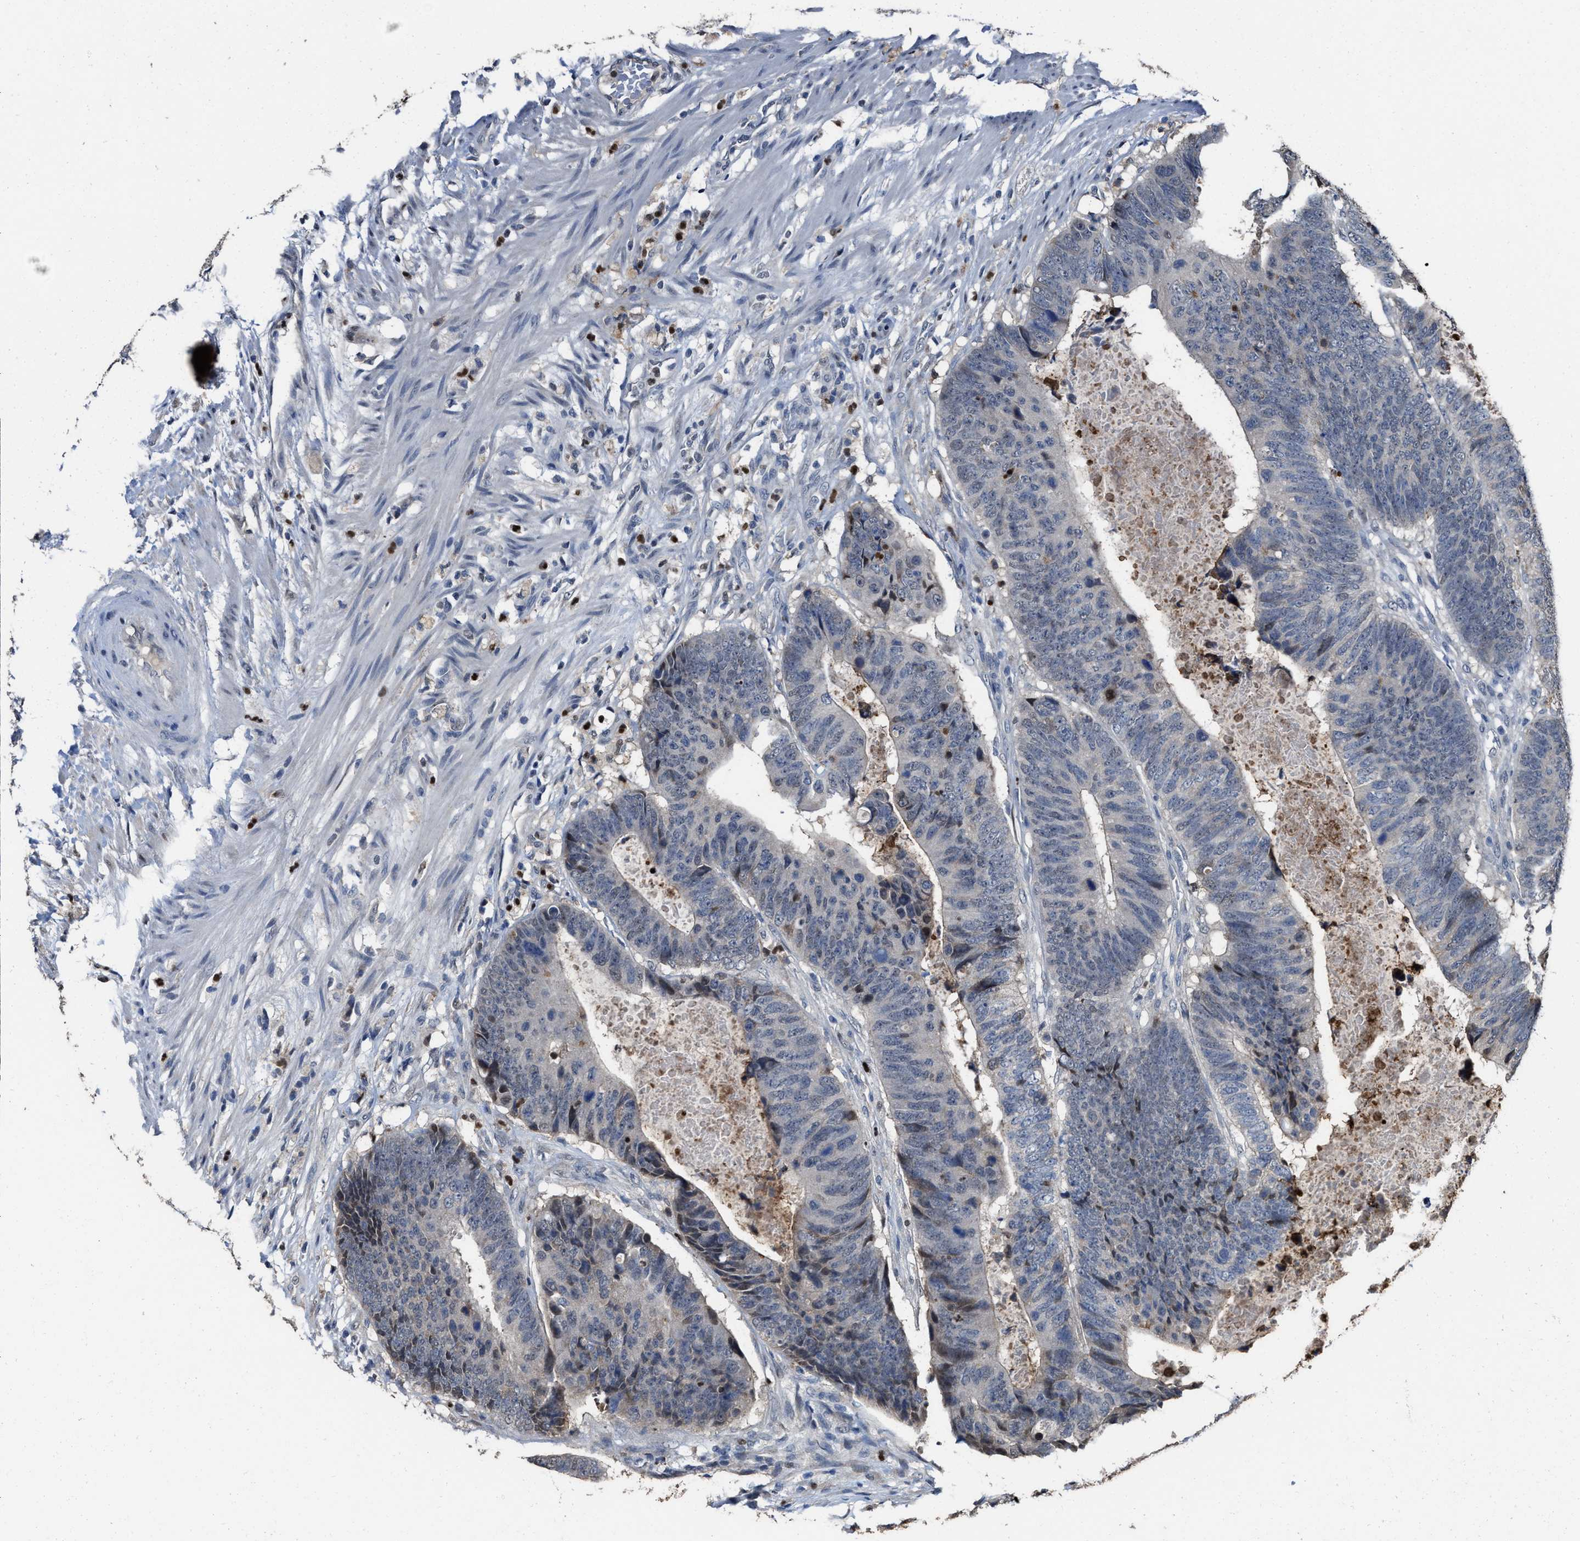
{"staining": {"intensity": "weak", "quantity": "<25%", "location": "nuclear"}, "tissue": "colorectal cancer", "cell_type": "Tumor cells", "image_type": "cancer", "snomed": [{"axis": "morphology", "description": "Adenocarcinoma, NOS"}, {"axis": "topography", "description": "Colon"}], "caption": "The image shows no staining of tumor cells in colorectal adenocarcinoma.", "gene": "ZNF20", "patient": {"sex": "male", "age": 56}}